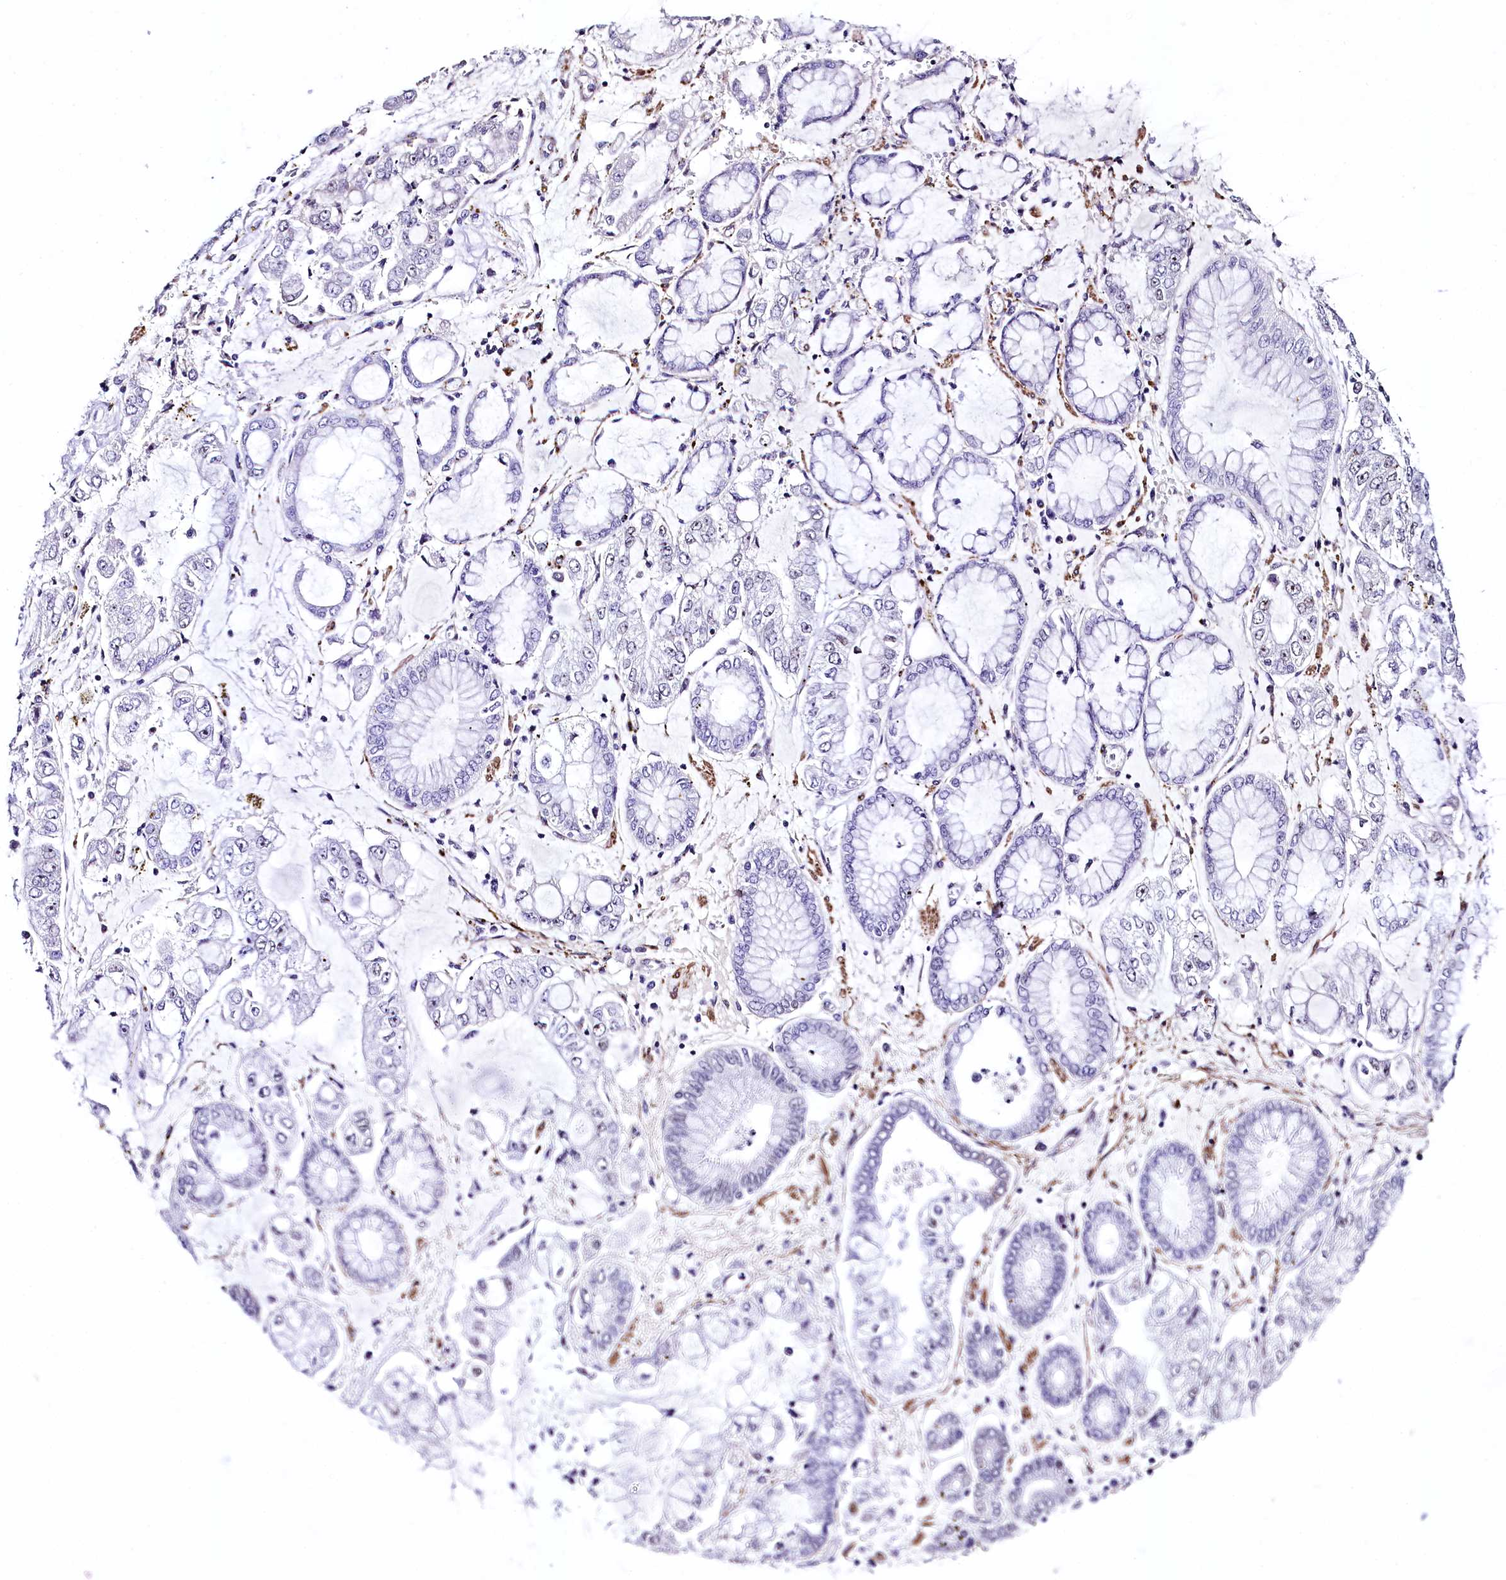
{"staining": {"intensity": "negative", "quantity": "none", "location": "none"}, "tissue": "stomach cancer", "cell_type": "Tumor cells", "image_type": "cancer", "snomed": [{"axis": "morphology", "description": "Adenocarcinoma, NOS"}, {"axis": "topography", "description": "Stomach"}], "caption": "Tumor cells show no significant protein expression in stomach adenocarcinoma.", "gene": "SAMD10", "patient": {"sex": "male", "age": 76}}